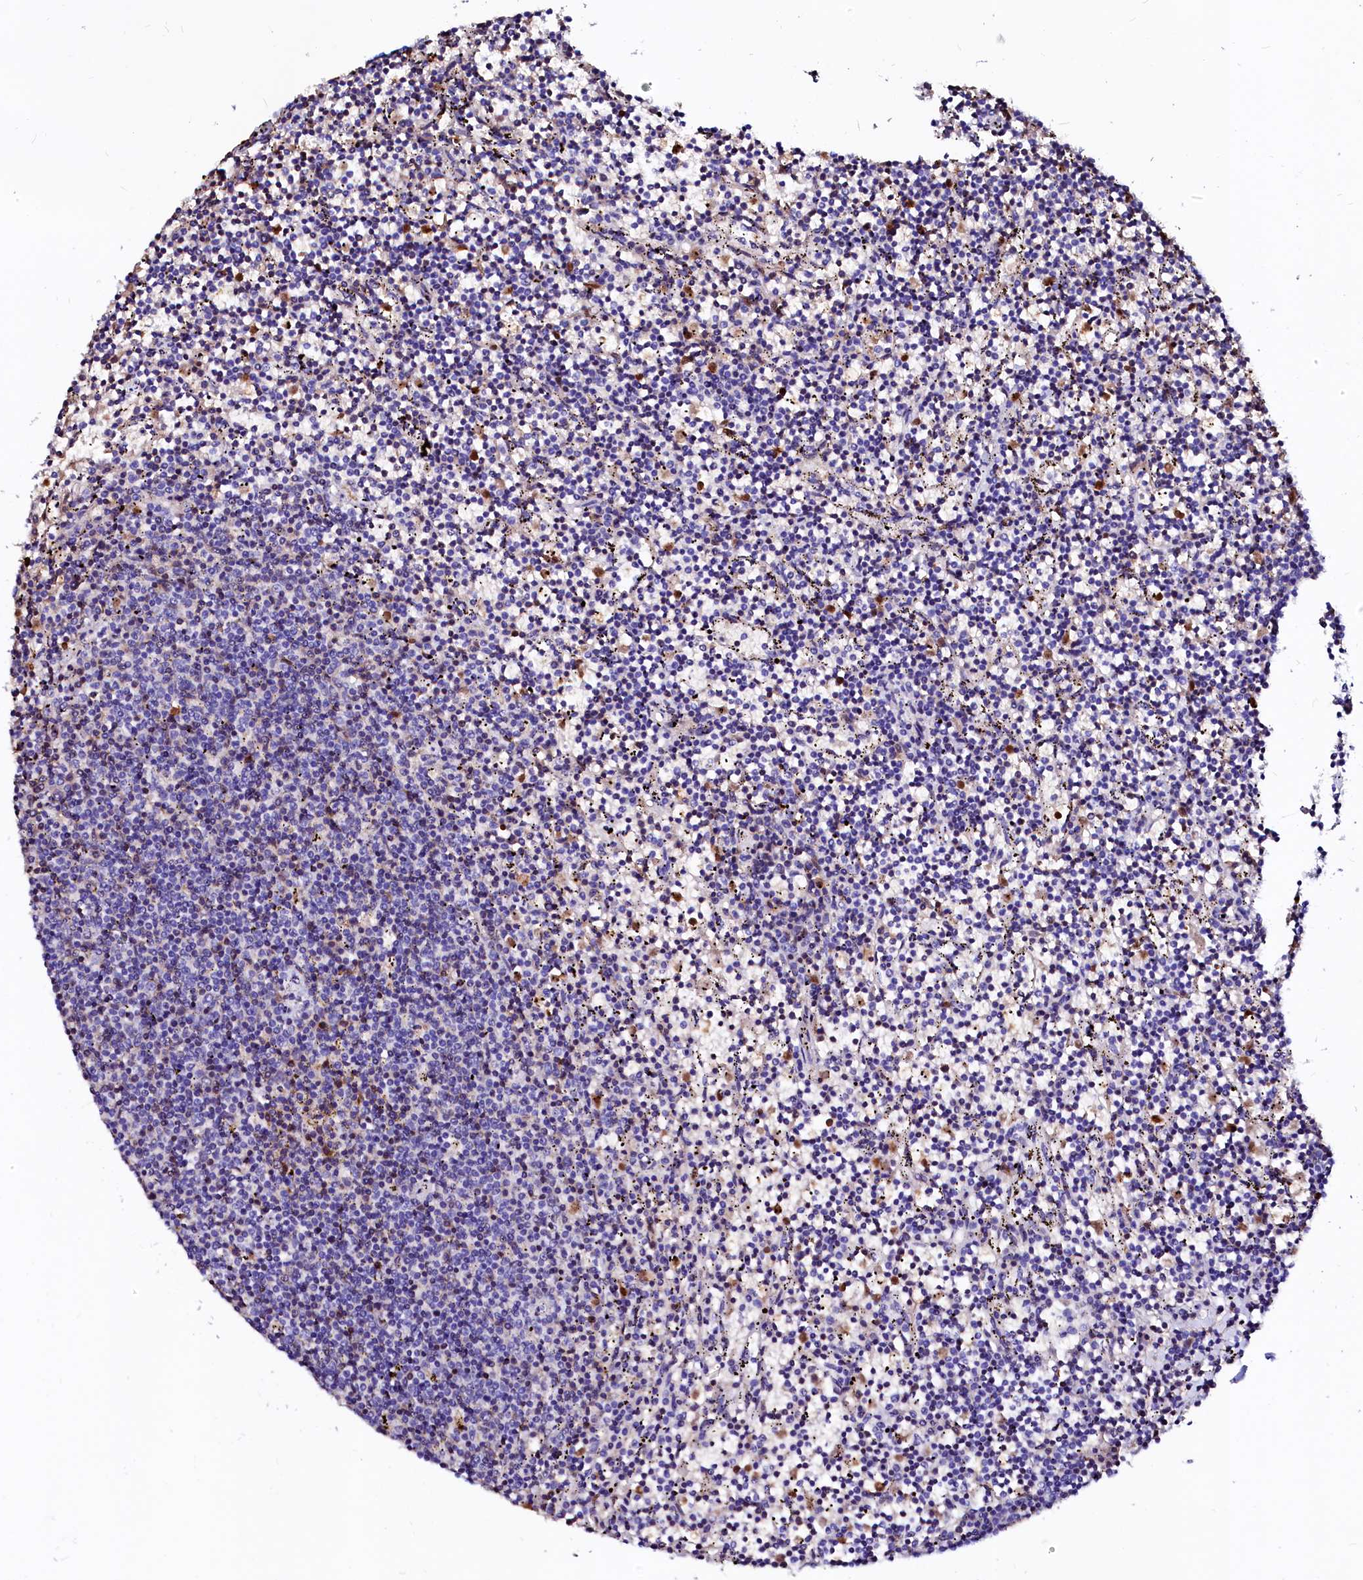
{"staining": {"intensity": "negative", "quantity": "none", "location": "none"}, "tissue": "lymphoma", "cell_type": "Tumor cells", "image_type": "cancer", "snomed": [{"axis": "morphology", "description": "Malignant lymphoma, non-Hodgkin's type, Low grade"}, {"axis": "topography", "description": "Spleen"}], "caption": "Lymphoma was stained to show a protein in brown. There is no significant staining in tumor cells.", "gene": "RAB27A", "patient": {"sex": "female", "age": 50}}